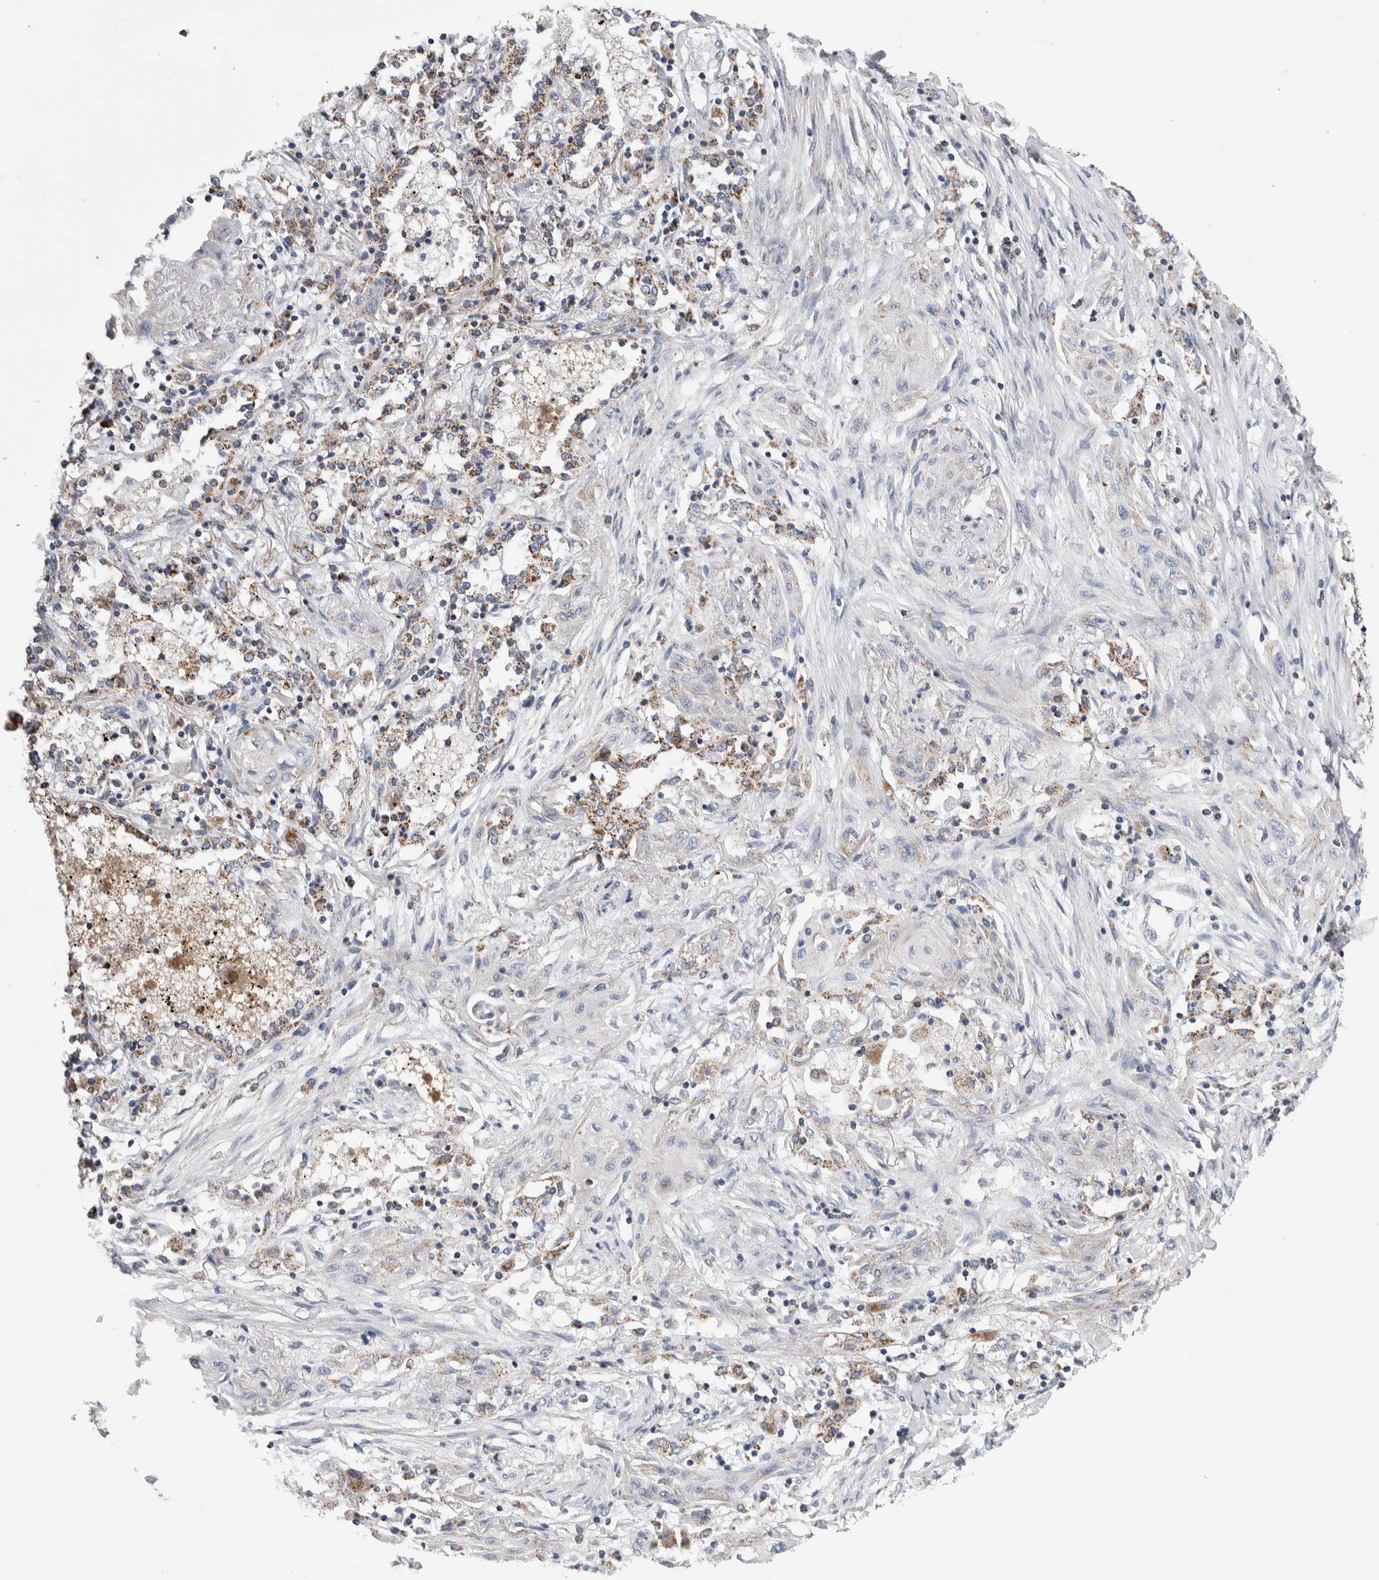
{"staining": {"intensity": "weak", "quantity": "25%-75%", "location": "cytoplasmic/membranous"}, "tissue": "lung cancer", "cell_type": "Tumor cells", "image_type": "cancer", "snomed": [{"axis": "morphology", "description": "Squamous cell carcinoma, NOS"}, {"axis": "topography", "description": "Lung"}], "caption": "Immunohistochemical staining of lung squamous cell carcinoma reveals weak cytoplasmic/membranous protein positivity in about 25%-75% of tumor cells.", "gene": "ETFA", "patient": {"sex": "female", "age": 47}}